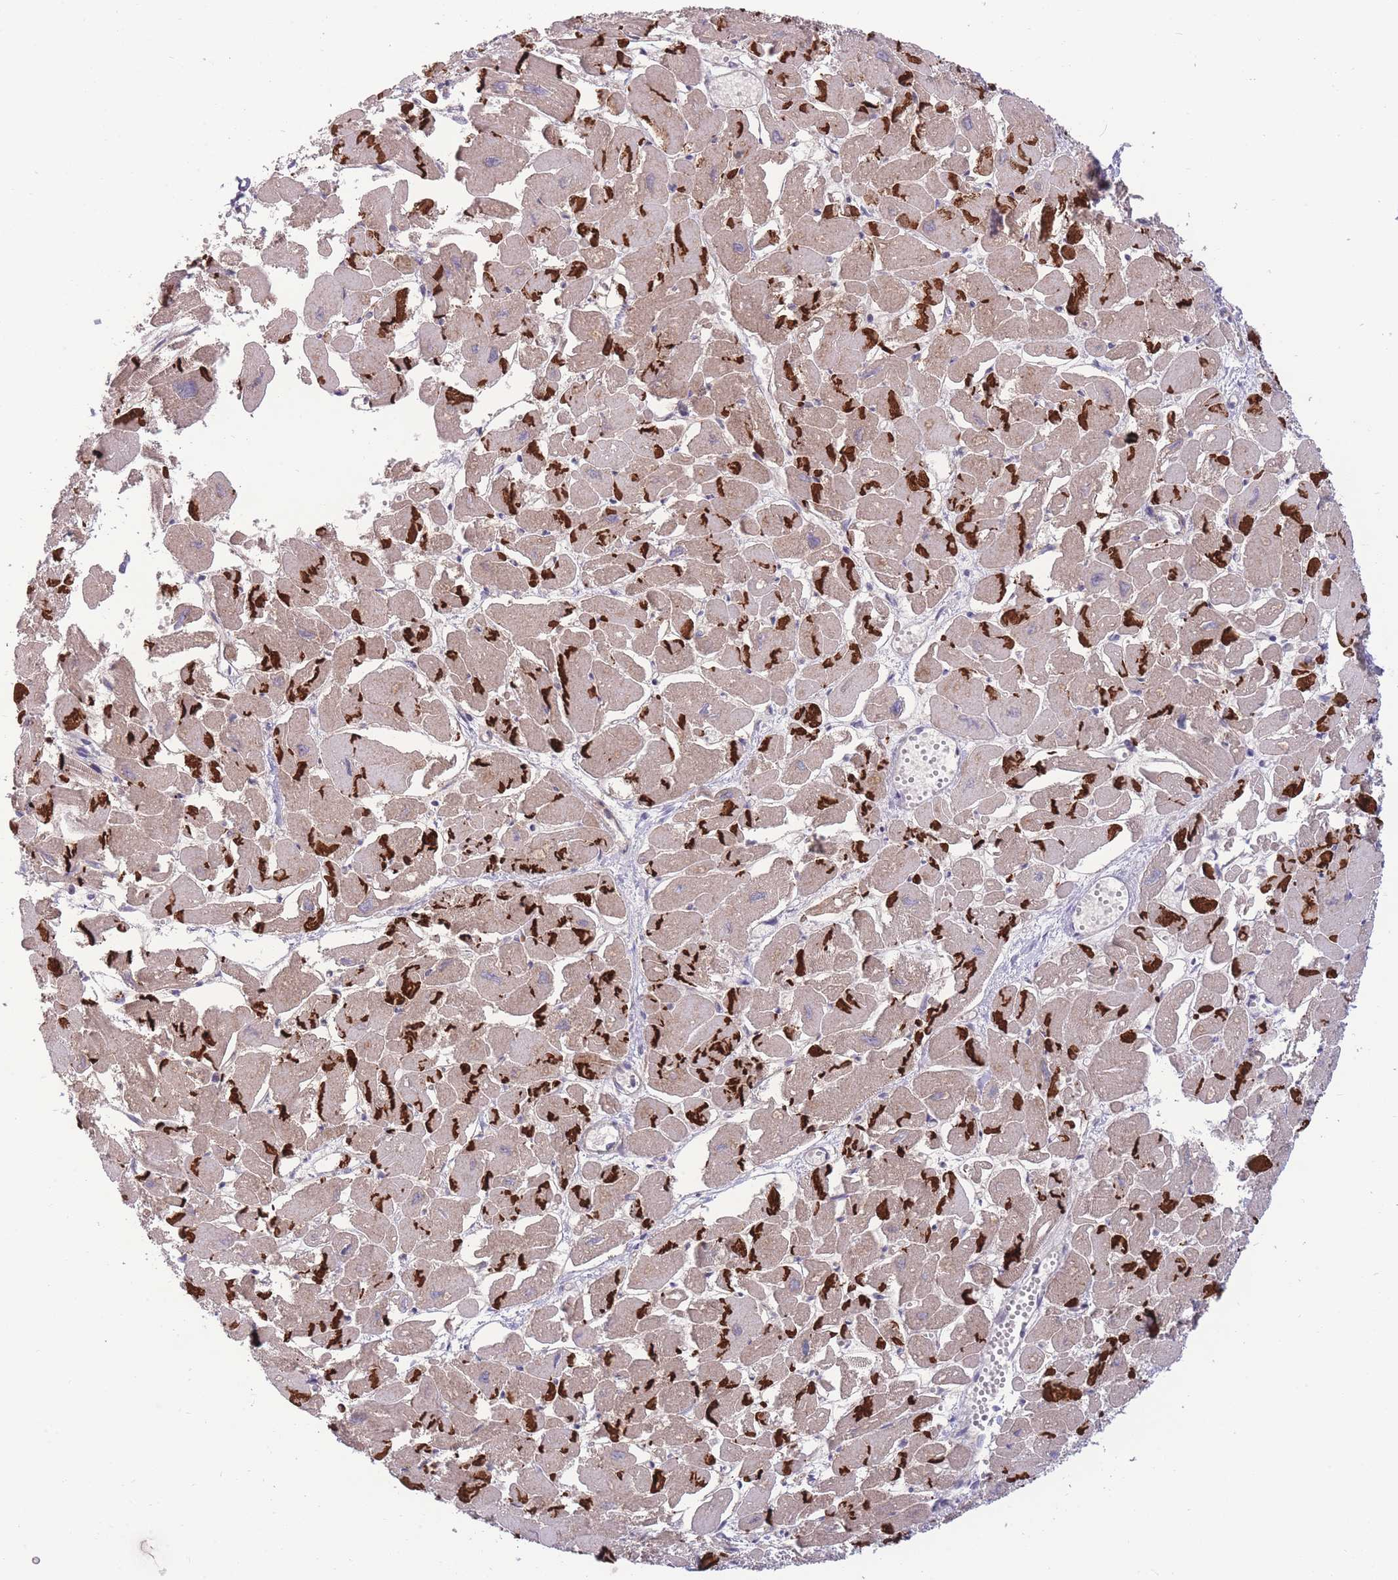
{"staining": {"intensity": "strong", "quantity": "25%-75%", "location": "cytoplasmic/membranous"}, "tissue": "heart muscle", "cell_type": "Cardiomyocytes", "image_type": "normal", "snomed": [{"axis": "morphology", "description": "Normal tissue, NOS"}, {"axis": "topography", "description": "Heart"}], "caption": "This histopathology image shows immunohistochemistry staining of normal human heart muscle, with high strong cytoplasmic/membranous positivity in approximately 25%-75% of cardiomyocytes.", "gene": "RIC8A", "patient": {"sex": "male", "age": 54}}